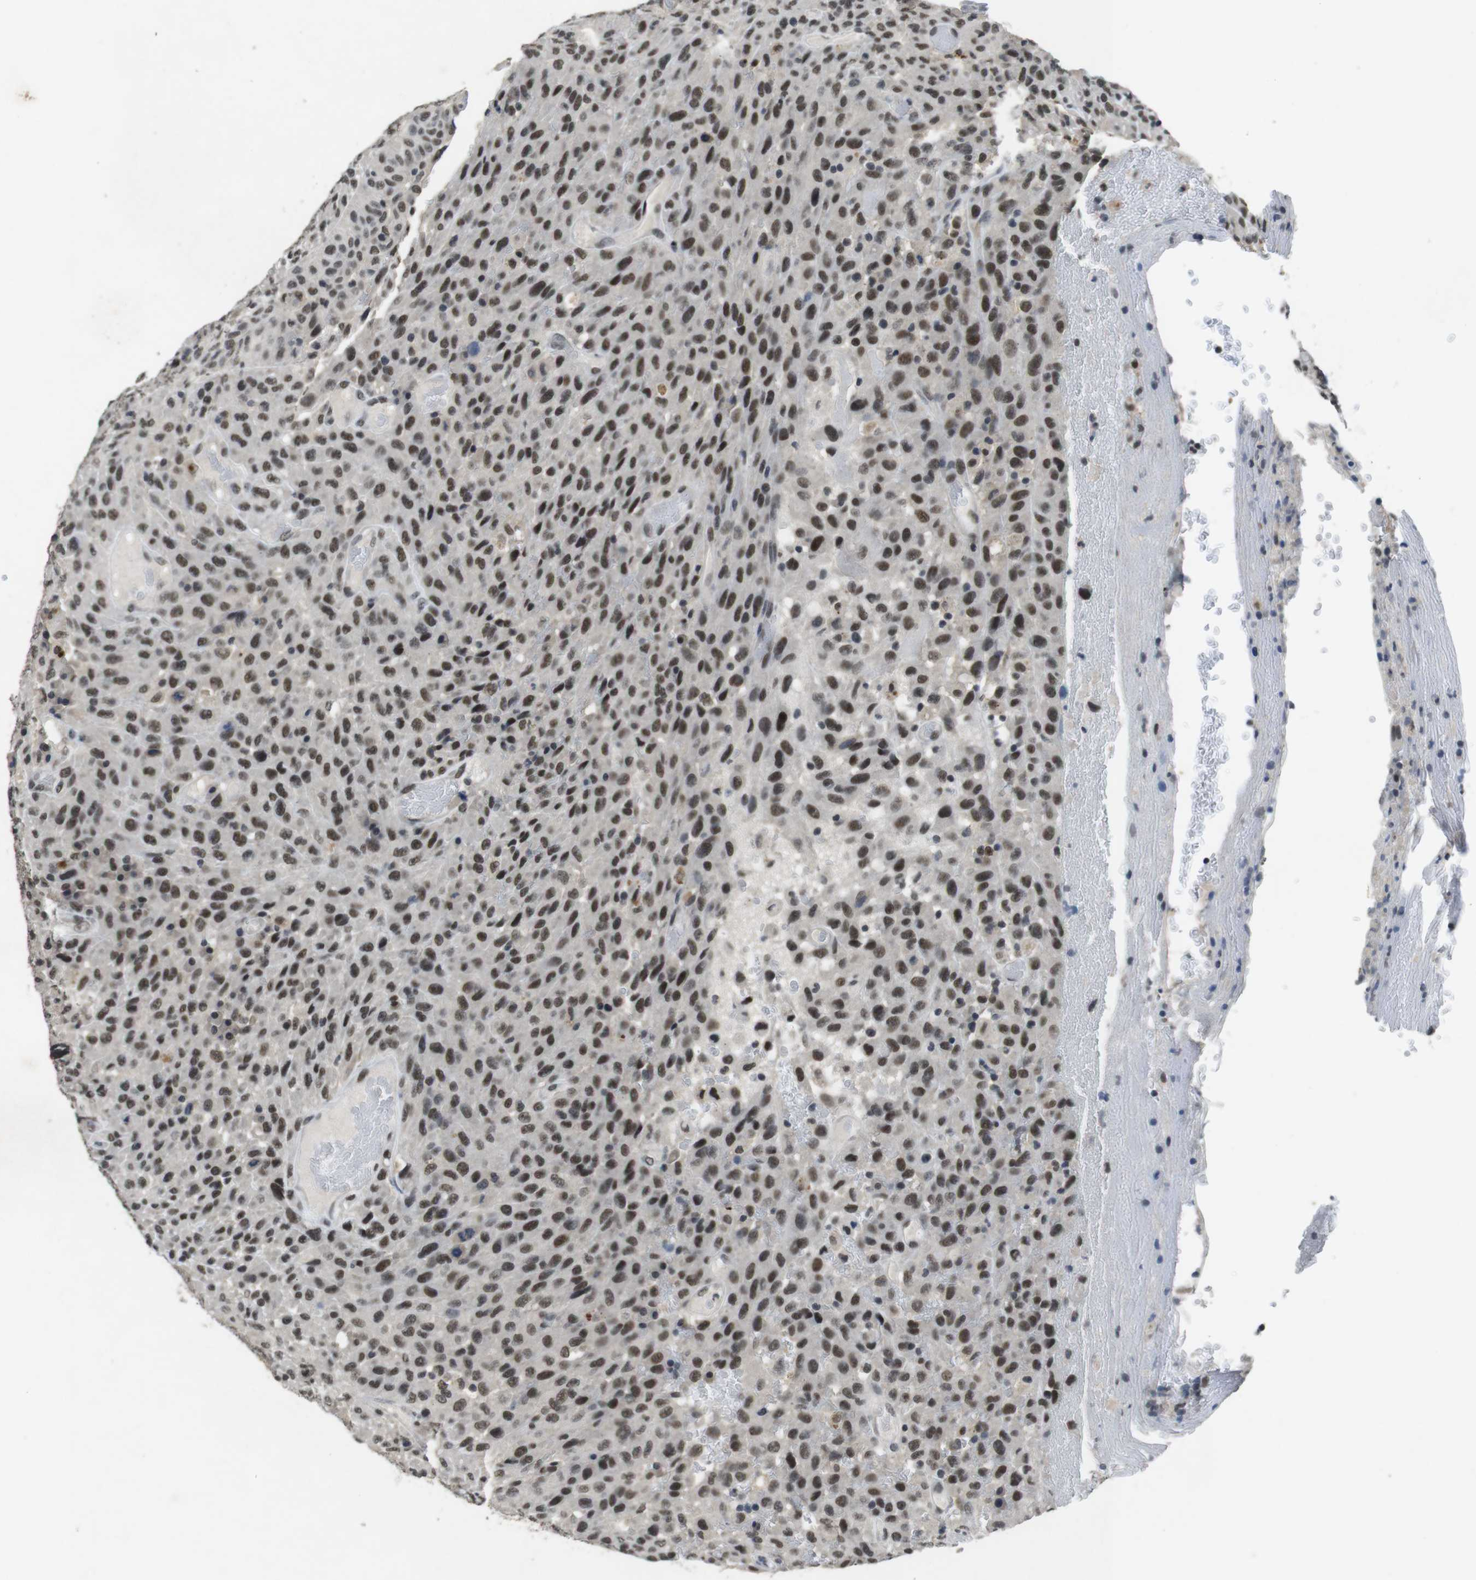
{"staining": {"intensity": "moderate", "quantity": ">75%", "location": "nuclear"}, "tissue": "urothelial cancer", "cell_type": "Tumor cells", "image_type": "cancer", "snomed": [{"axis": "morphology", "description": "Urothelial carcinoma, High grade"}, {"axis": "topography", "description": "Urinary bladder"}], "caption": "IHC histopathology image of neoplastic tissue: urothelial cancer stained using immunohistochemistry (IHC) reveals medium levels of moderate protein expression localized specifically in the nuclear of tumor cells, appearing as a nuclear brown color.", "gene": "USP7", "patient": {"sex": "male", "age": 66}}